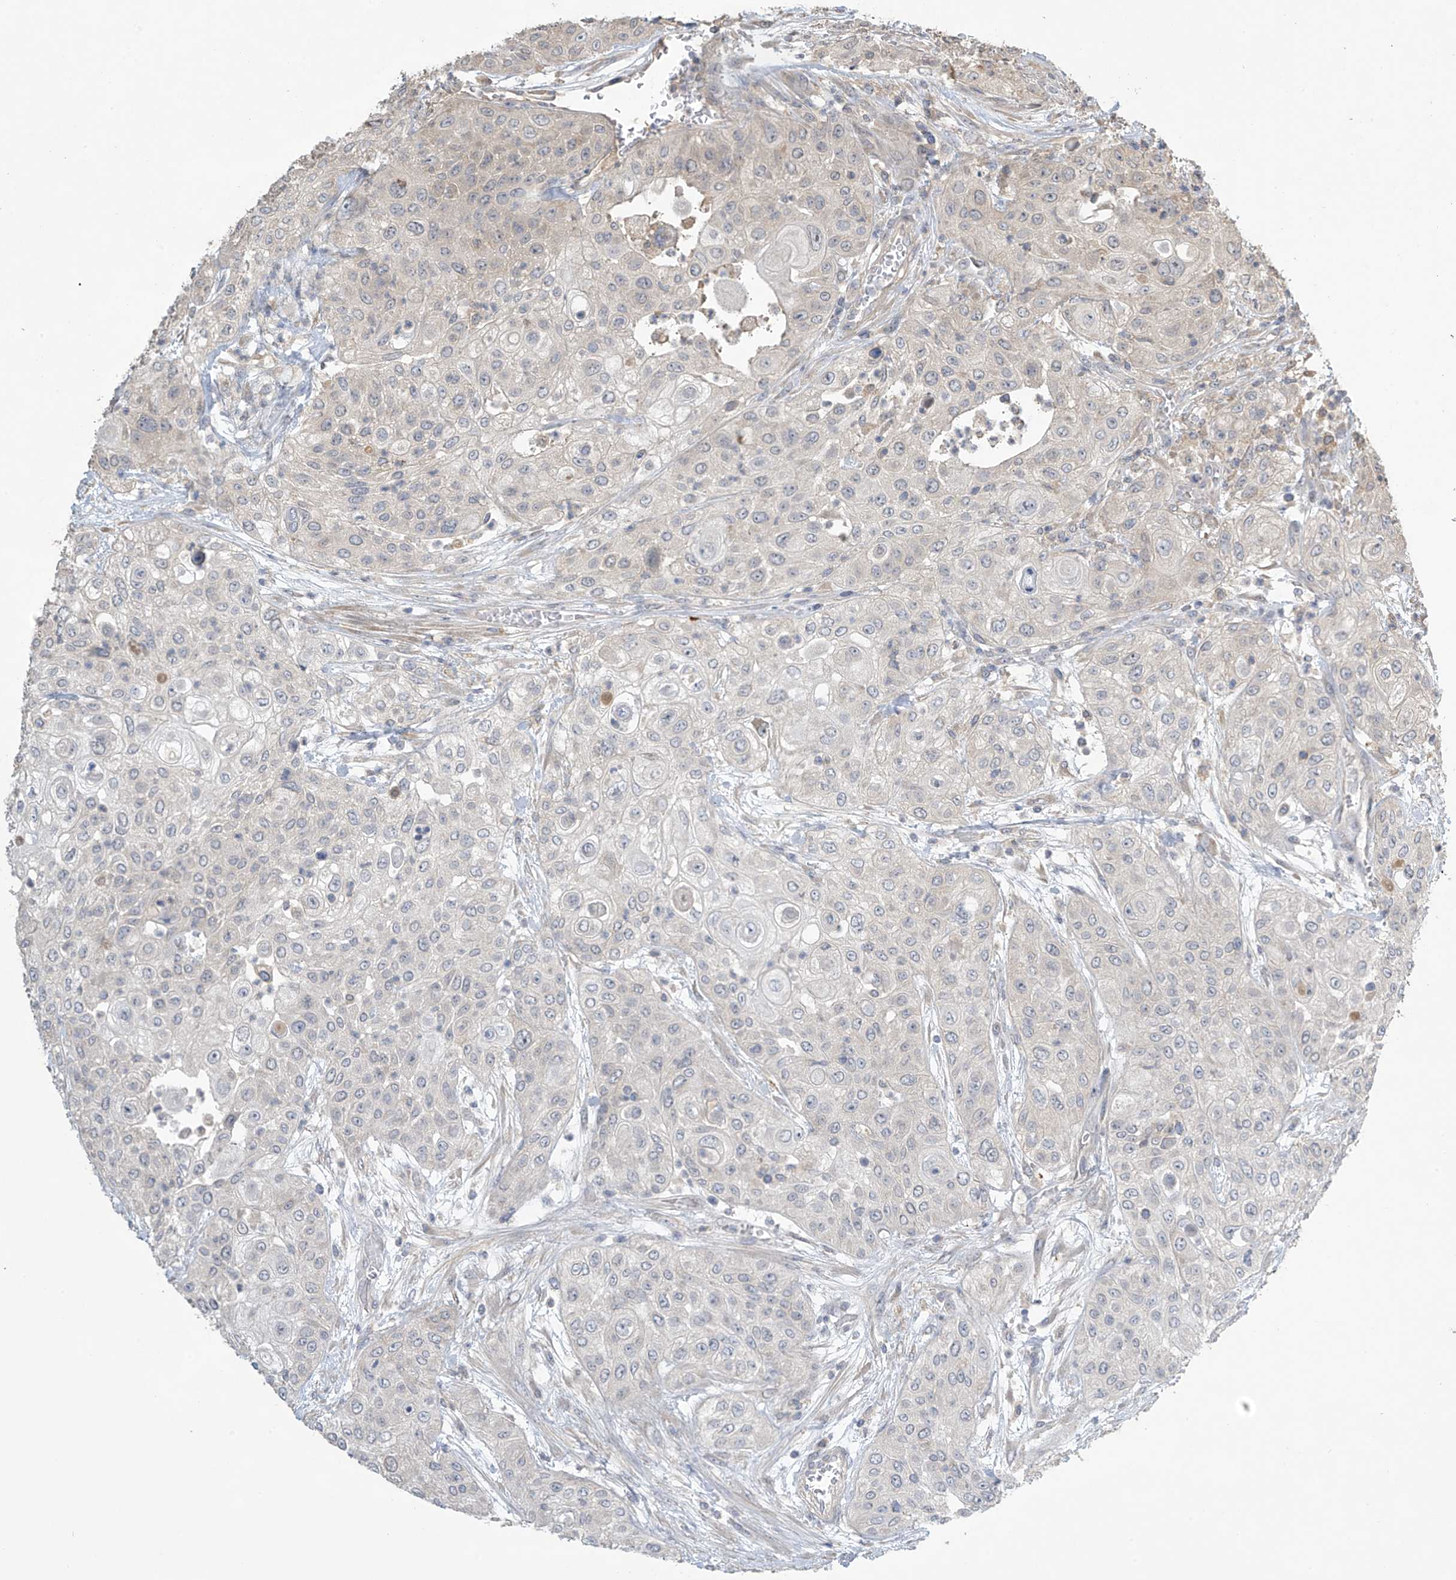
{"staining": {"intensity": "negative", "quantity": "none", "location": "none"}, "tissue": "urothelial cancer", "cell_type": "Tumor cells", "image_type": "cancer", "snomed": [{"axis": "morphology", "description": "Urothelial carcinoma, High grade"}, {"axis": "topography", "description": "Urinary bladder"}], "caption": "Protein analysis of urothelial cancer reveals no significant positivity in tumor cells.", "gene": "SLFN14", "patient": {"sex": "female", "age": 79}}